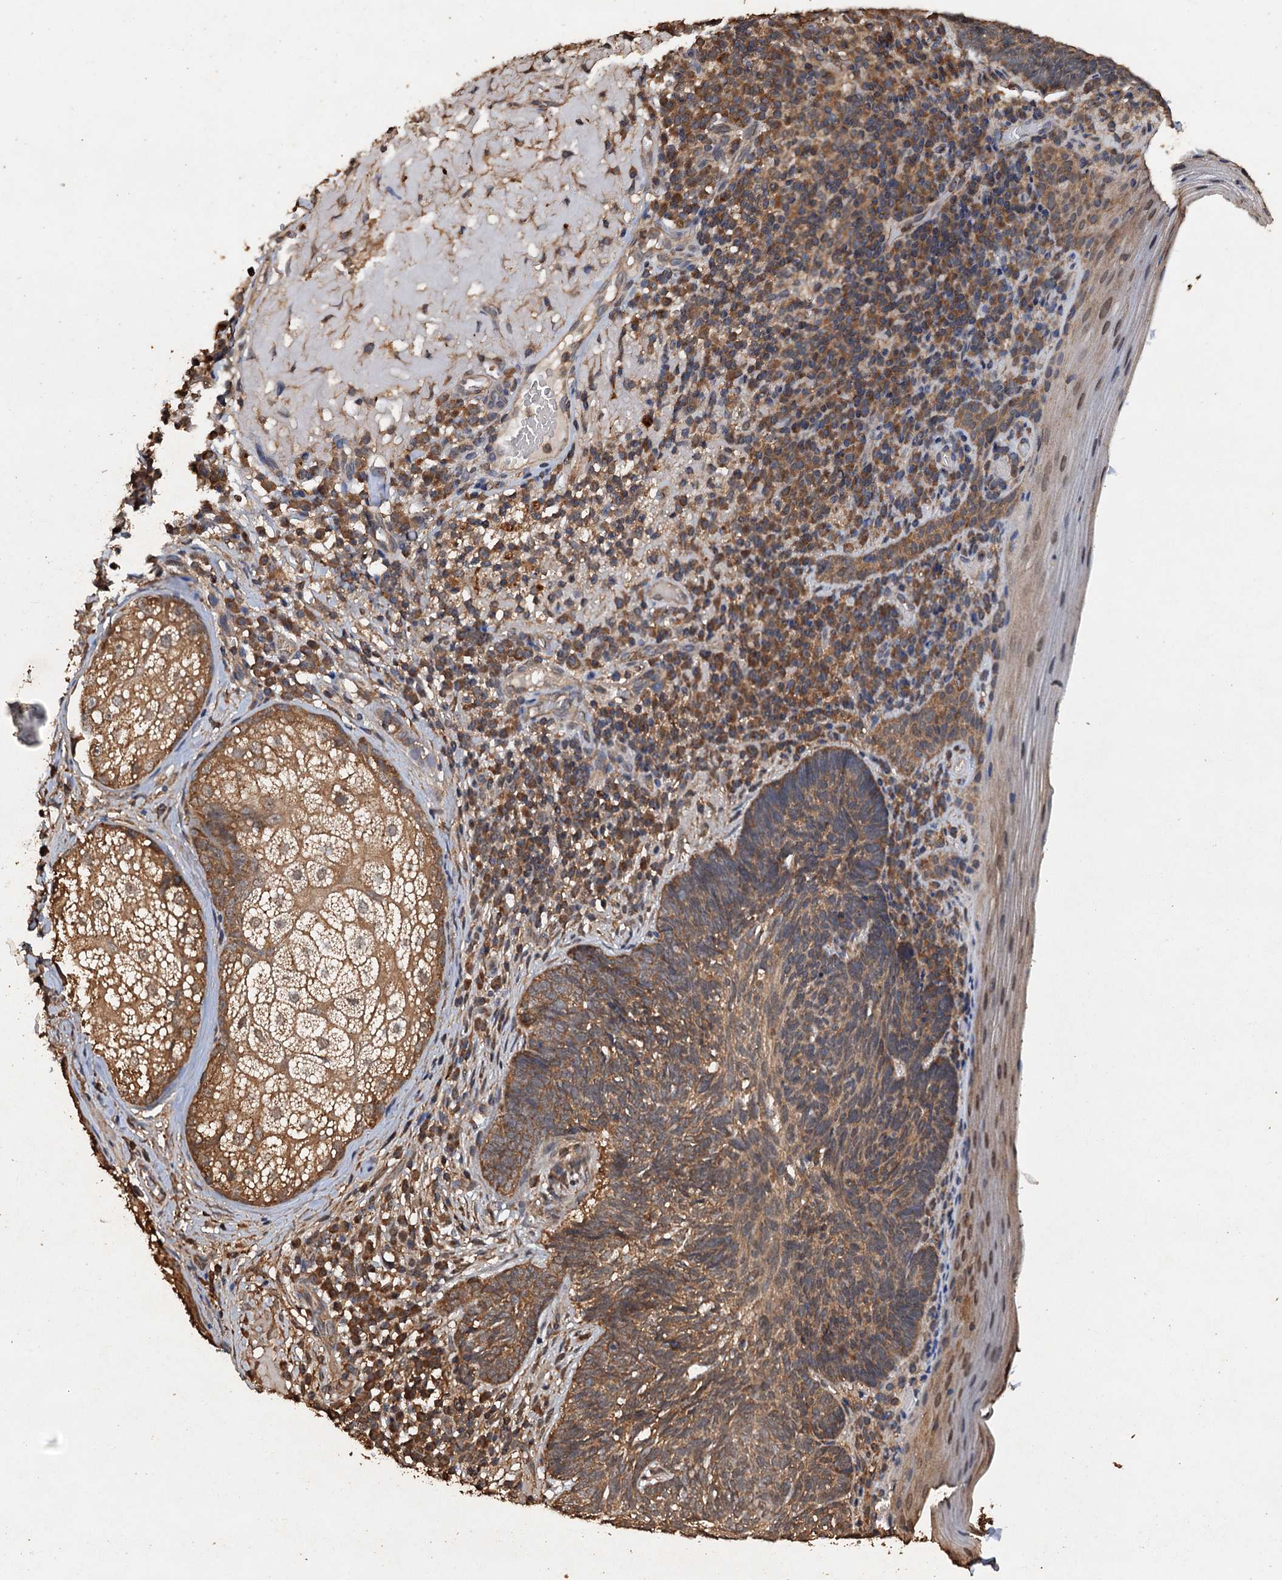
{"staining": {"intensity": "moderate", "quantity": ">75%", "location": "cytoplasmic/membranous"}, "tissue": "skin cancer", "cell_type": "Tumor cells", "image_type": "cancer", "snomed": [{"axis": "morphology", "description": "Basal cell carcinoma"}, {"axis": "topography", "description": "Skin"}], "caption": "Basal cell carcinoma (skin) stained with a protein marker shows moderate staining in tumor cells.", "gene": "PSMD9", "patient": {"sex": "male", "age": 88}}